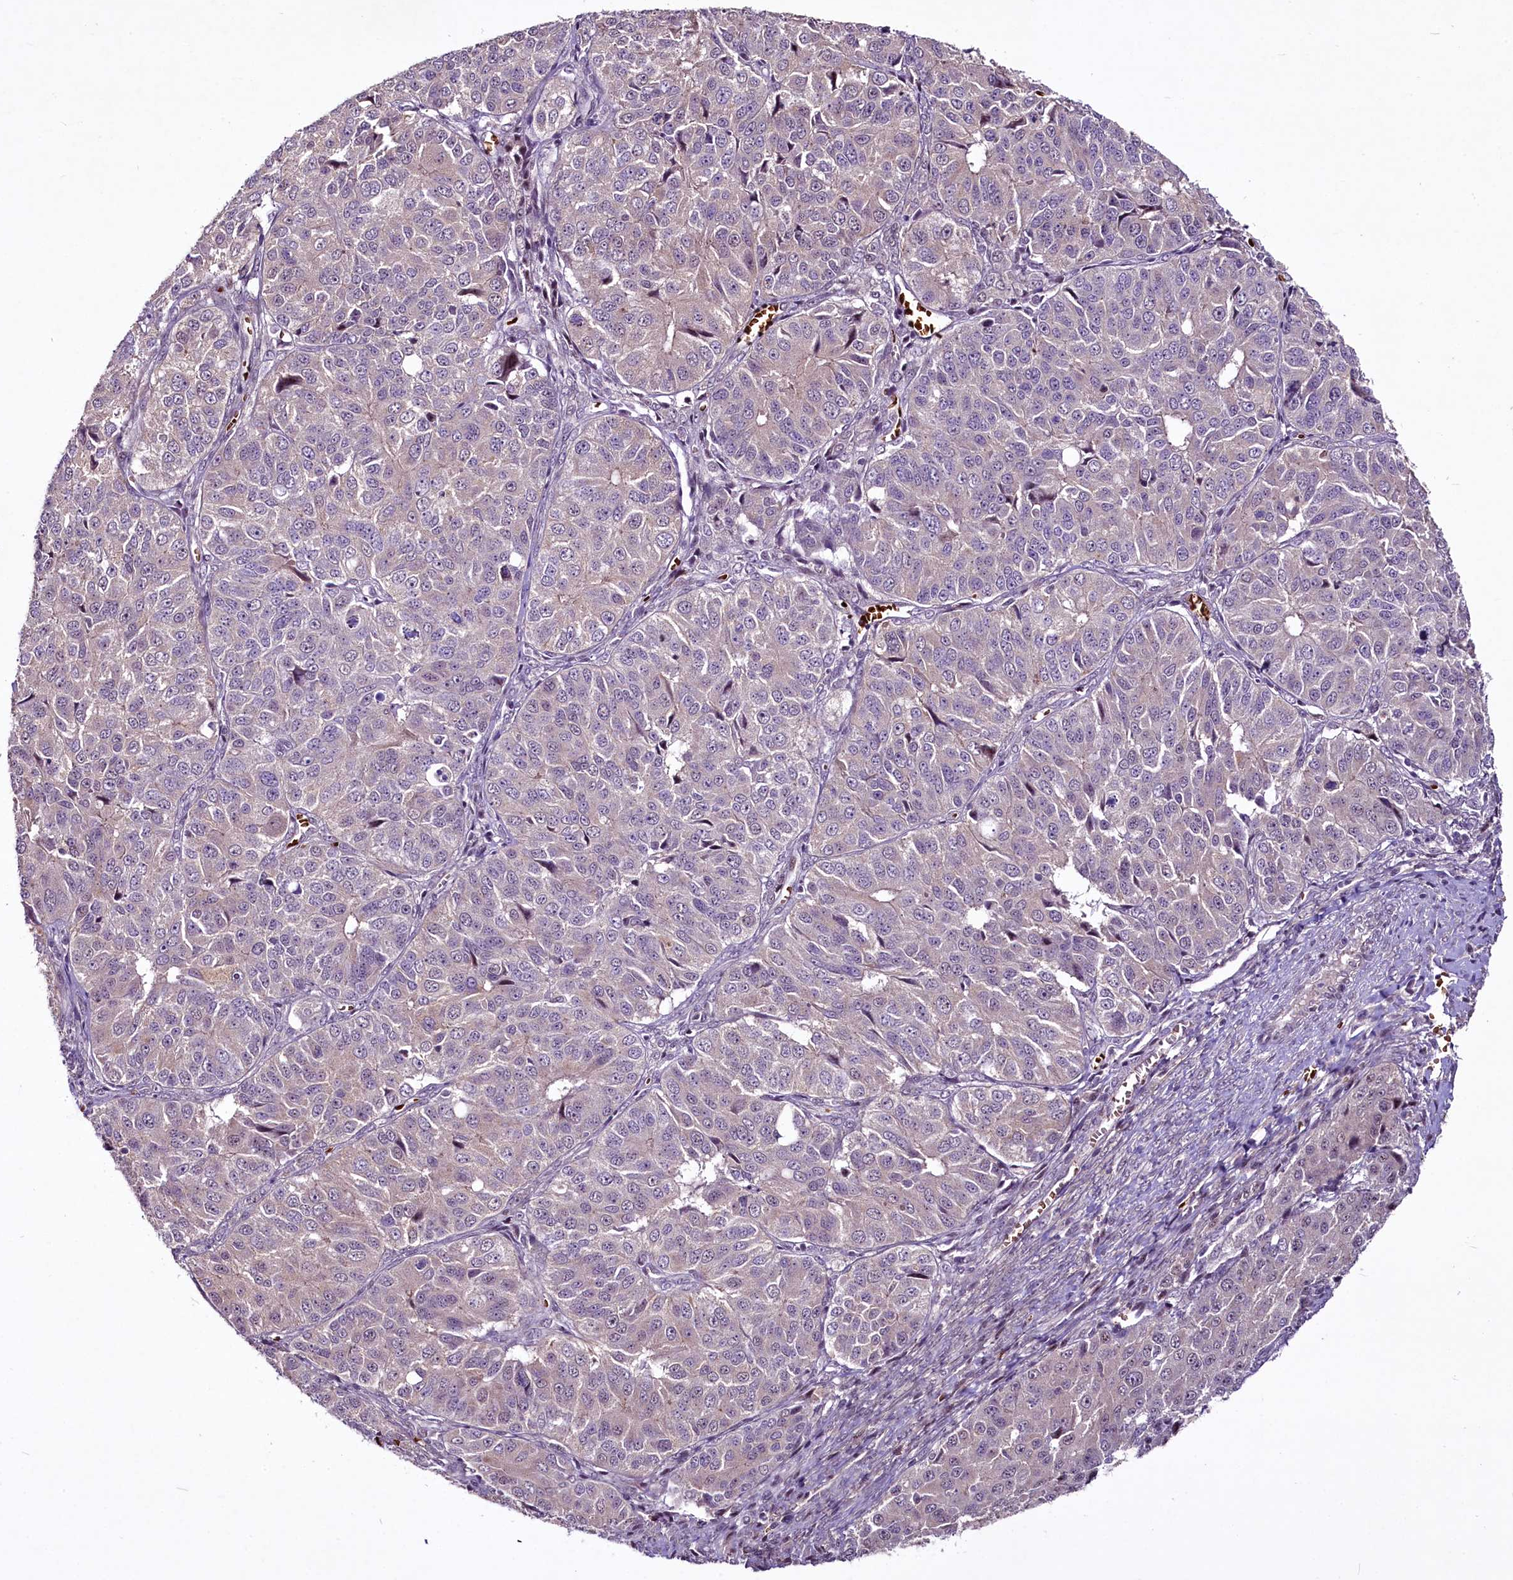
{"staining": {"intensity": "weak", "quantity": "<25%", "location": "cytoplasmic/membranous"}, "tissue": "ovarian cancer", "cell_type": "Tumor cells", "image_type": "cancer", "snomed": [{"axis": "morphology", "description": "Carcinoma, endometroid"}, {"axis": "topography", "description": "Ovary"}], "caption": "Tumor cells are negative for brown protein staining in ovarian cancer.", "gene": "SUSD3", "patient": {"sex": "female", "age": 51}}